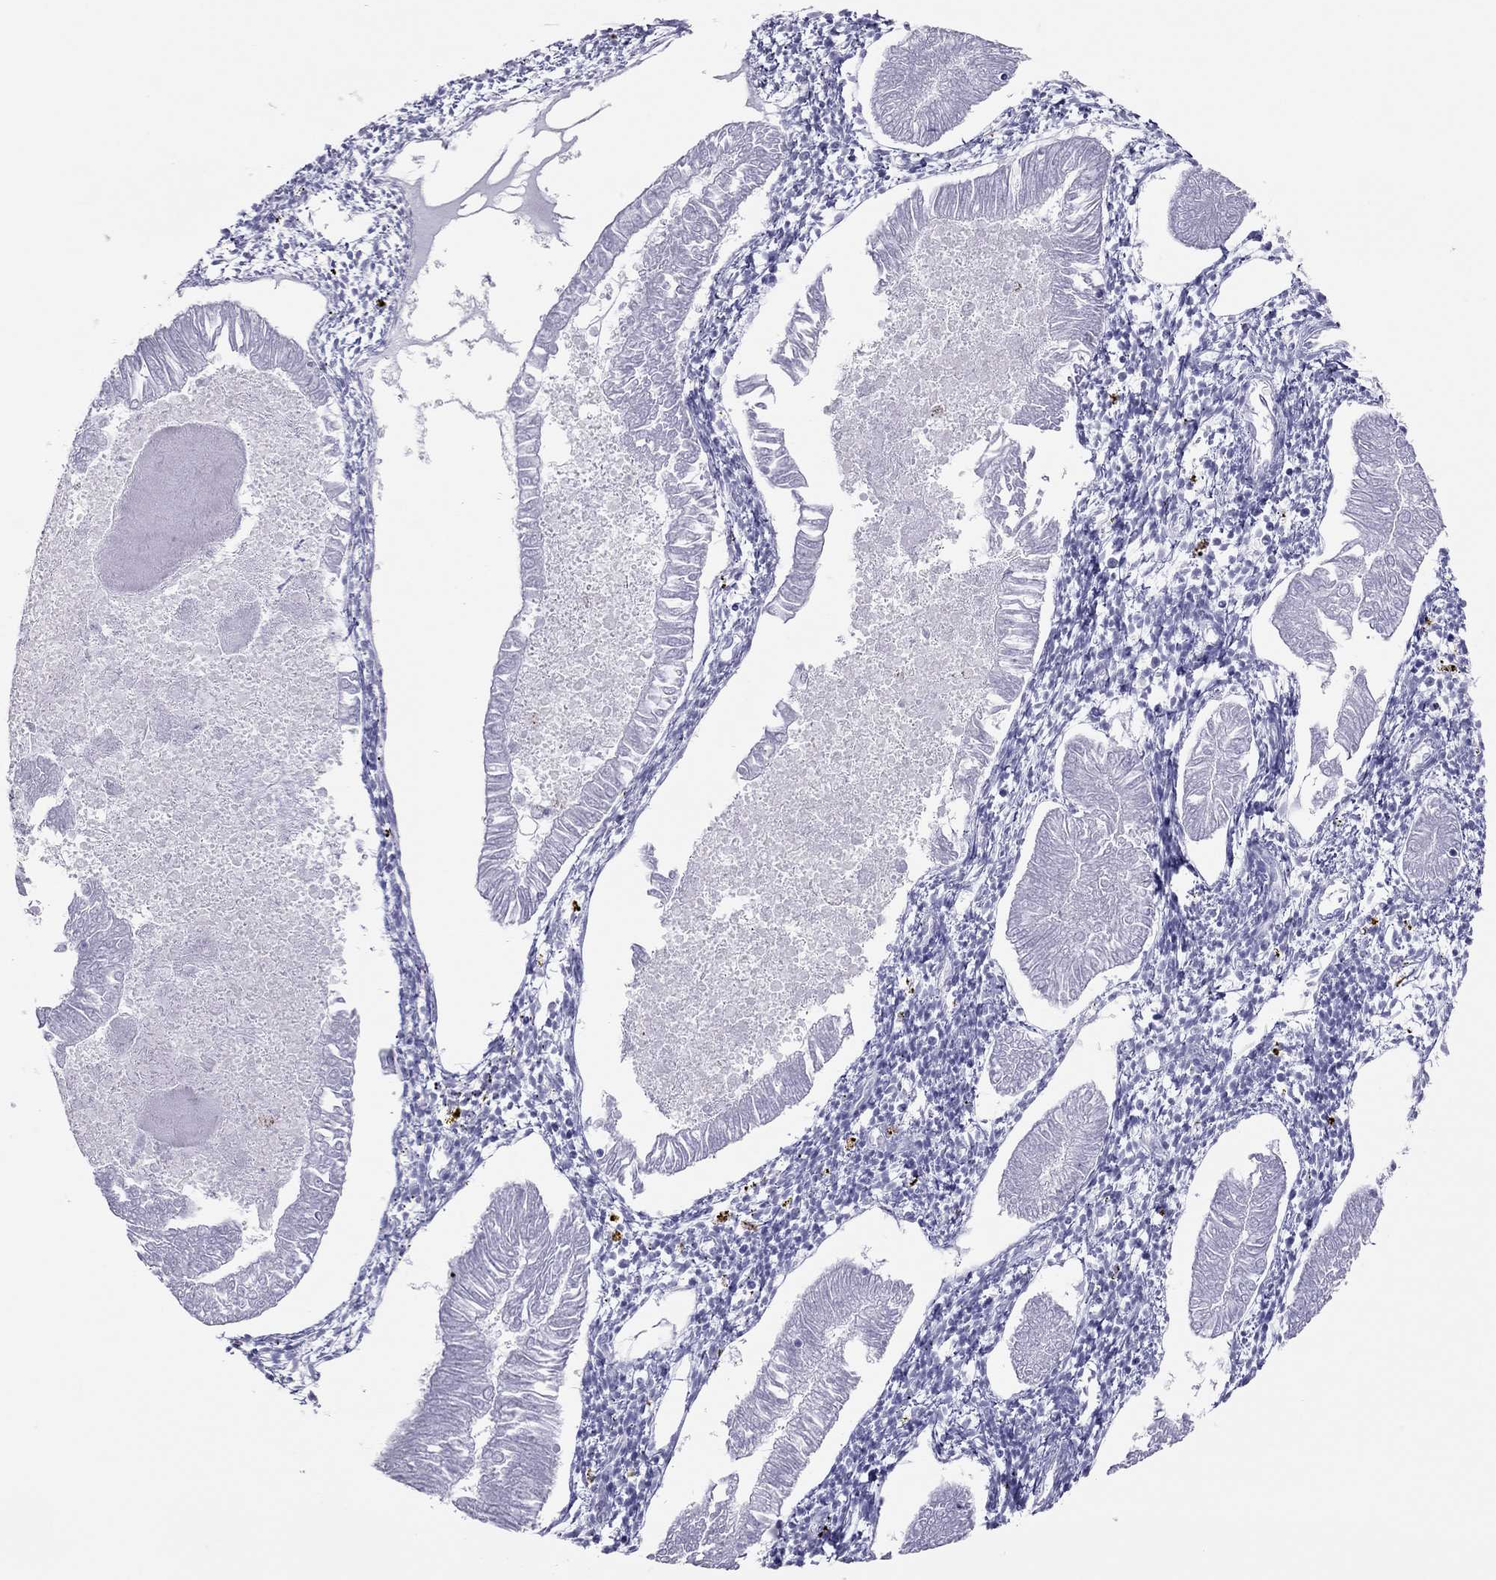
{"staining": {"intensity": "negative", "quantity": "none", "location": "none"}, "tissue": "endometrial cancer", "cell_type": "Tumor cells", "image_type": "cancer", "snomed": [{"axis": "morphology", "description": "Adenocarcinoma, NOS"}, {"axis": "topography", "description": "Endometrium"}], "caption": "High magnification brightfield microscopy of endometrial cancer stained with DAB (3,3'-diaminobenzidine) (brown) and counterstained with hematoxylin (blue): tumor cells show no significant staining.", "gene": "TSHB", "patient": {"sex": "female", "age": 53}}